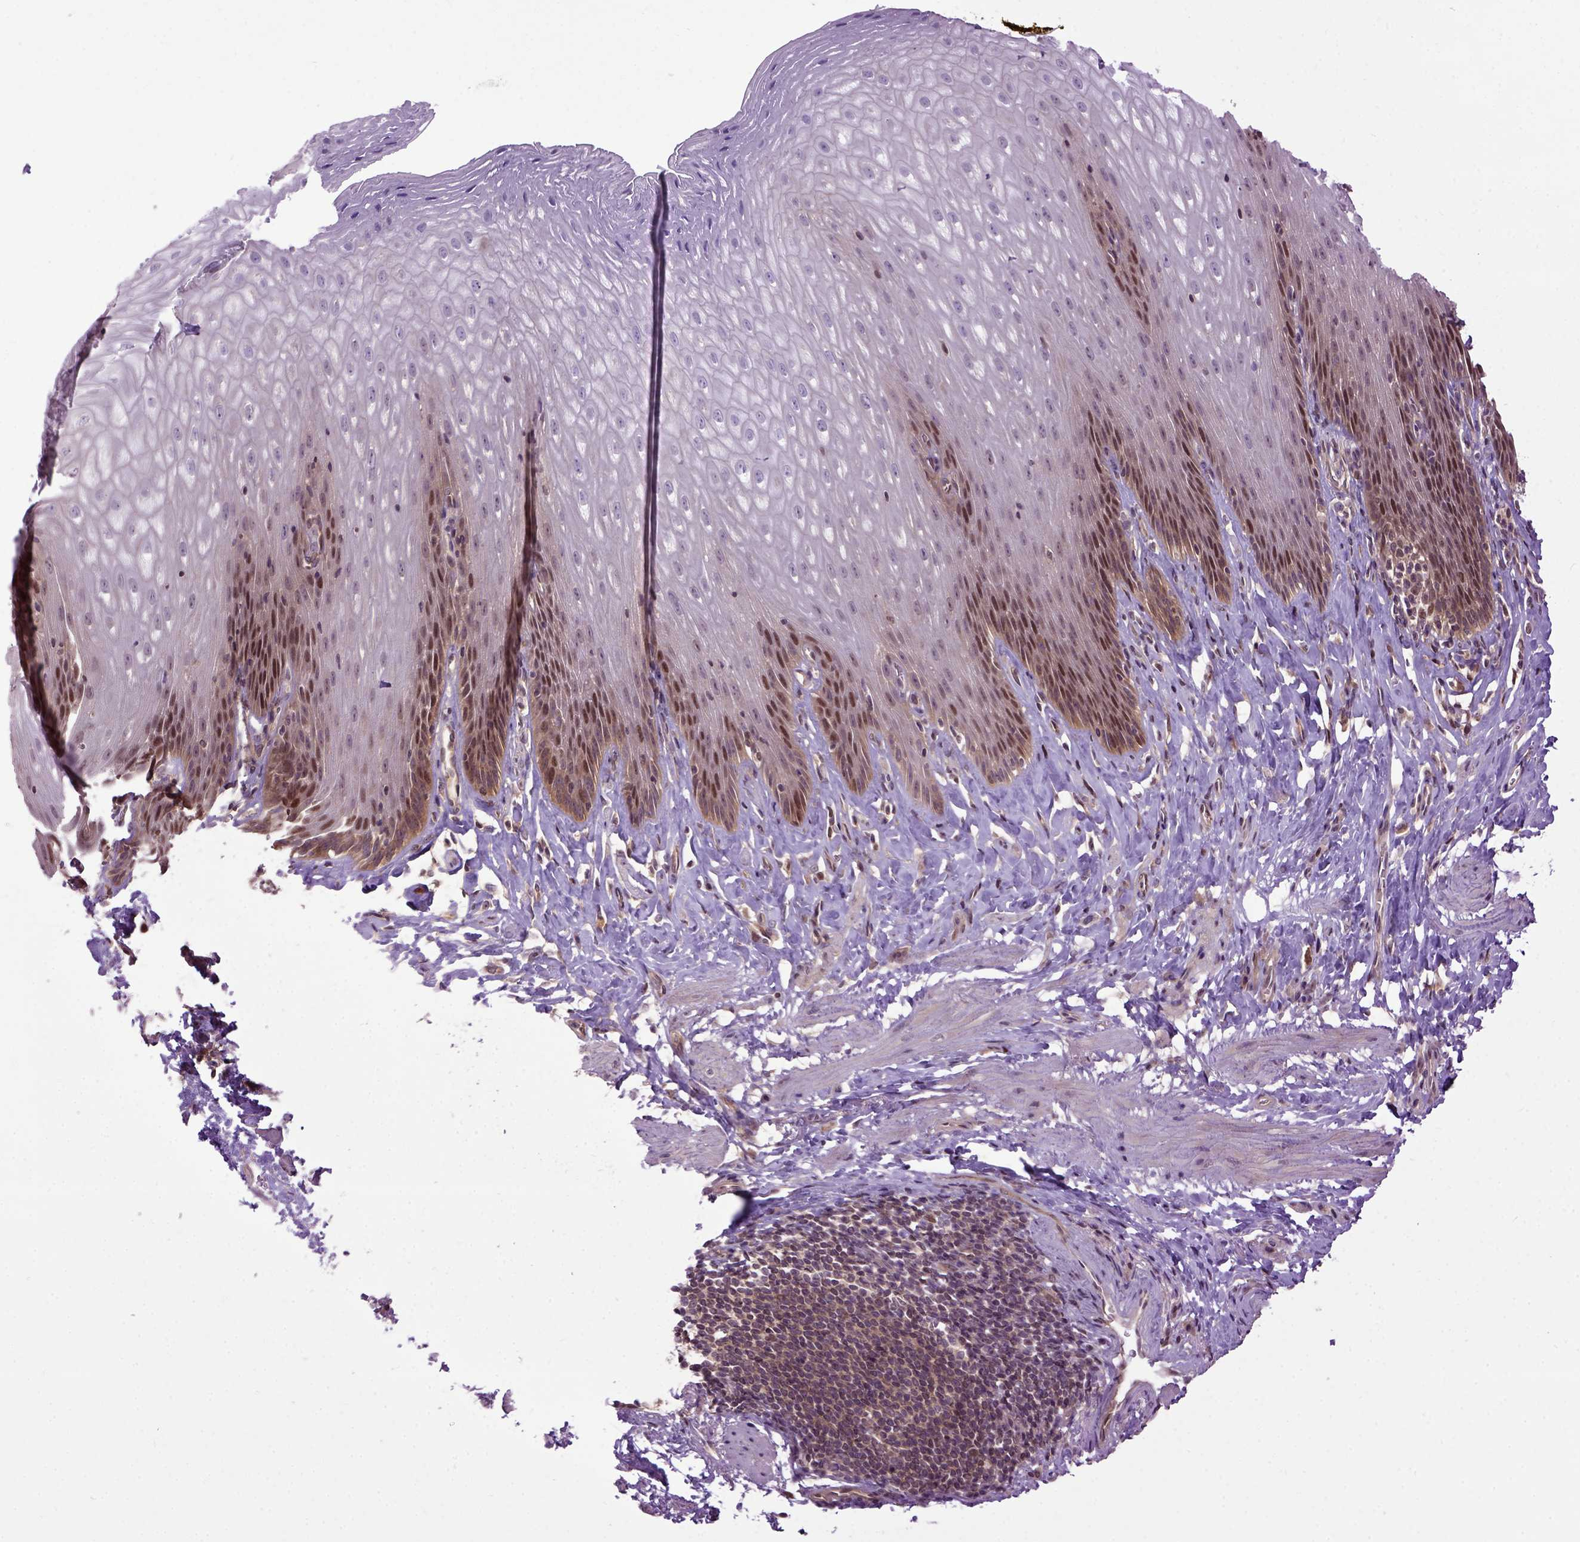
{"staining": {"intensity": "strong", "quantity": "<25%", "location": "cytoplasmic/membranous,nuclear"}, "tissue": "esophagus", "cell_type": "Squamous epithelial cells", "image_type": "normal", "snomed": [{"axis": "morphology", "description": "Normal tissue, NOS"}, {"axis": "topography", "description": "Esophagus"}], "caption": "Immunohistochemical staining of normal human esophagus displays medium levels of strong cytoplasmic/membranous,nuclear staining in approximately <25% of squamous epithelial cells. The staining was performed using DAB (3,3'-diaminobenzidine) to visualize the protein expression in brown, while the nuclei were stained in blue with hematoxylin (Magnification: 20x).", "gene": "WDR48", "patient": {"sex": "female", "age": 61}}